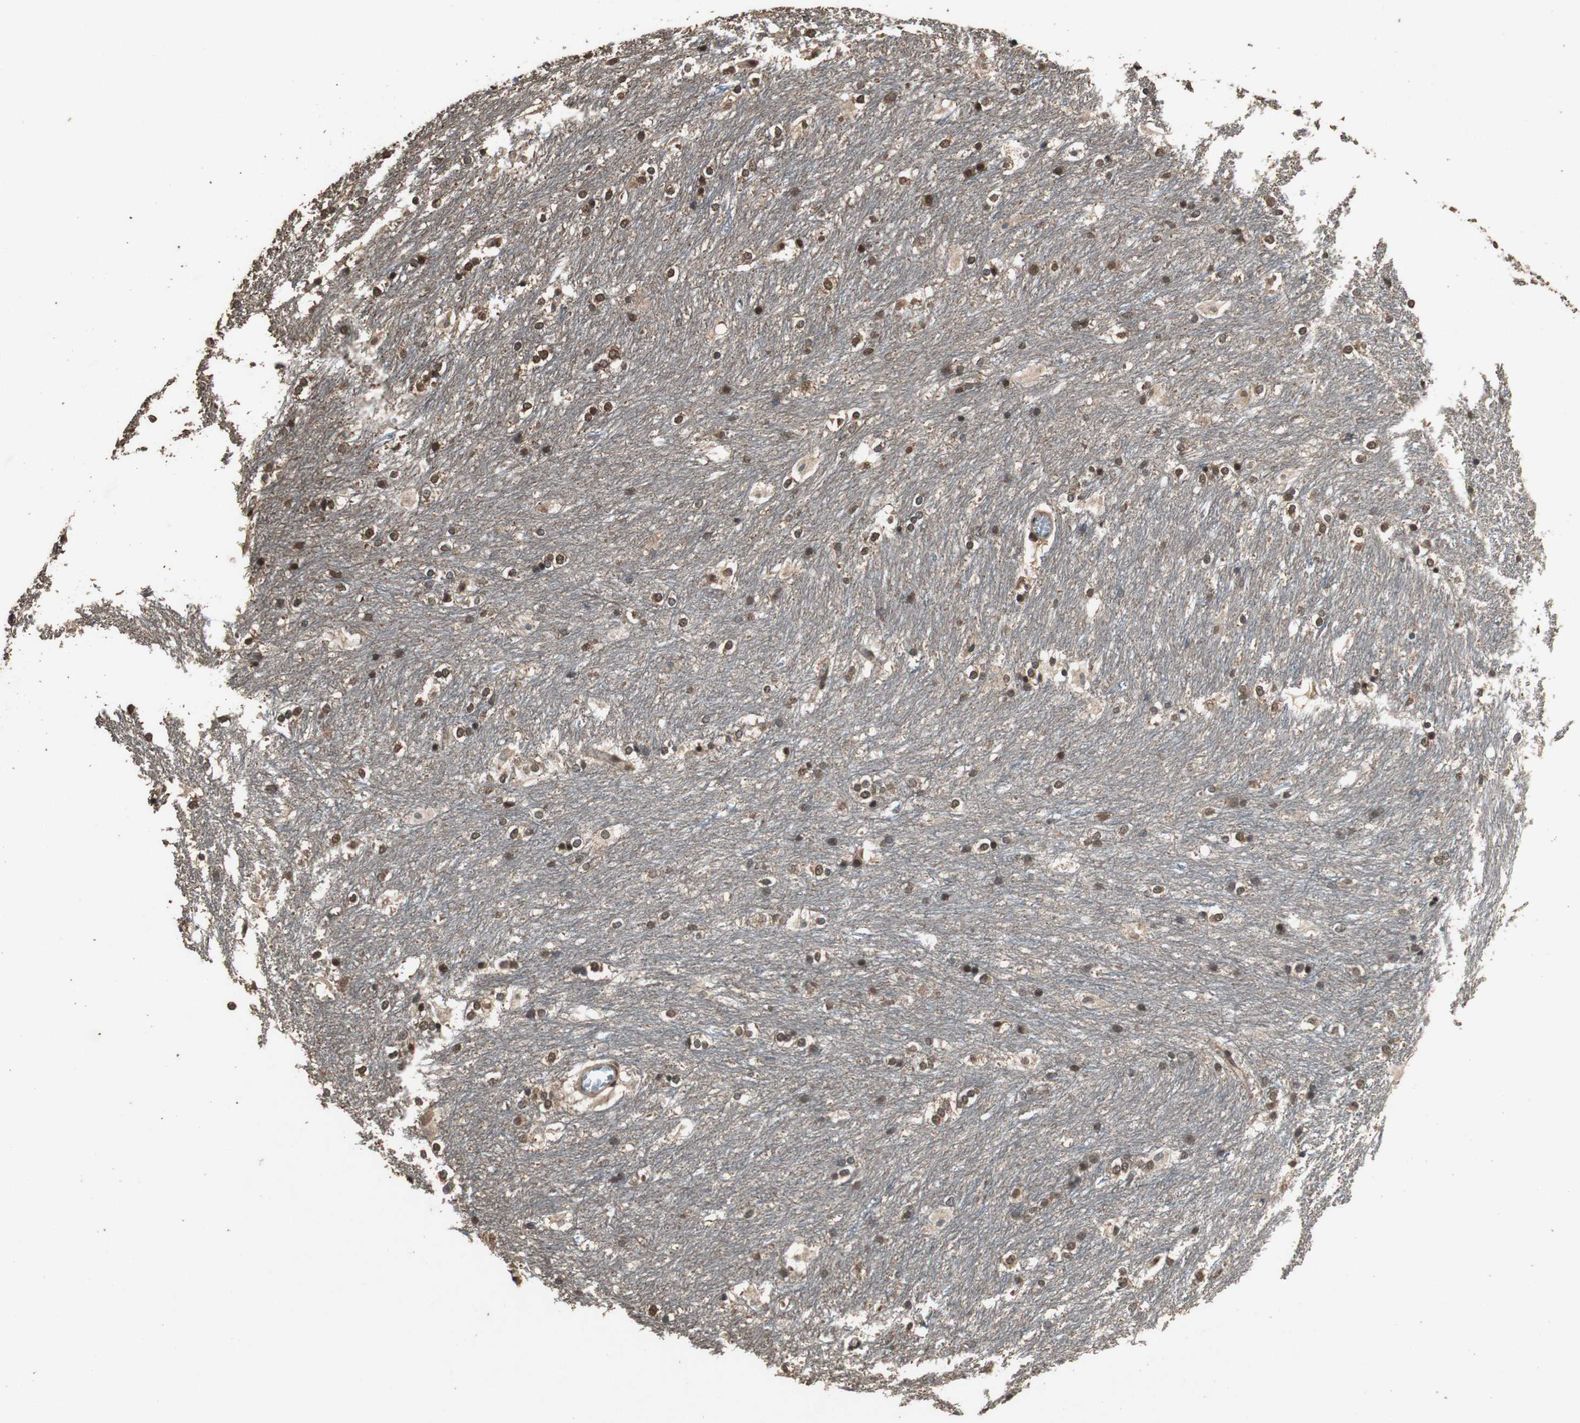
{"staining": {"intensity": "strong", "quantity": ">75%", "location": "nuclear"}, "tissue": "caudate", "cell_type": "Glial cells", "image_type": "normal", "snomed": [{"axis": "morphology", "description": "Normal tissue, NOS"}, {"axis": "topography", "description": "Lateral ventricle wall"}], "caption": "Protein expression analysis of normal caudate displays strong nuclear expression in approximately >75% of glial cells. The staining was performed using DAB (3,3'-diaminobenzidine), with brown indicating positive protein expression. Nuclei are stained blue with hematoxylin.", "gene": "PPP1R13B", "patient": {"sex": "female", "age": 19}}